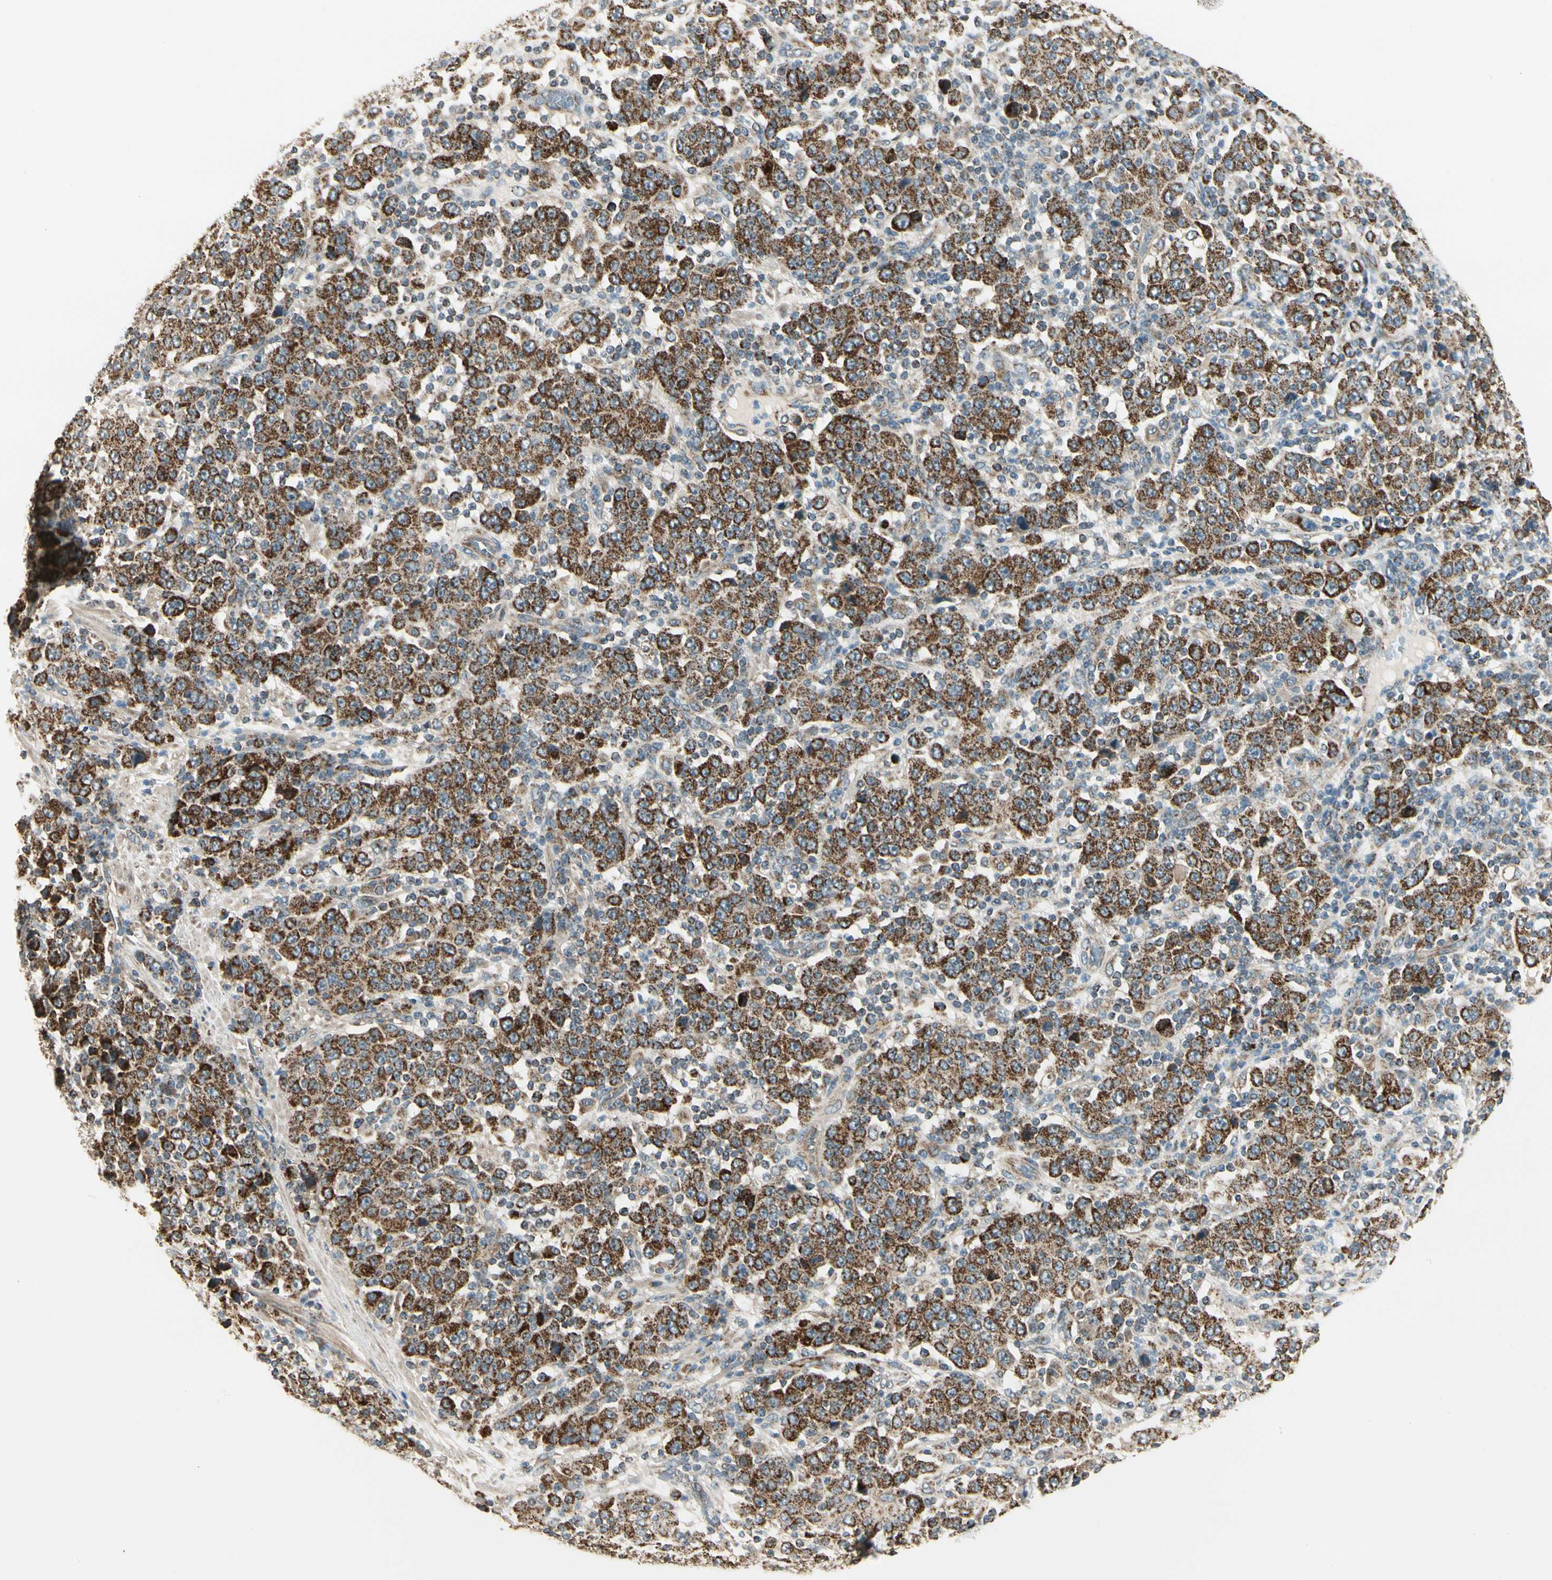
{"staining": {"intensity": "strong", "quantity": ">75%", "location": "cytoplasmic/membranous"}, "tissue": "stomach cancer", "cell_type": "Tumor cells", "image_type": "cancer", "snomed": [{"axis": "morphology", "description": "Normal tissue, NOS"}, {"axis": "morphology", "description": "Adenocarcinoma, NOS"}, {"axis": "topography", "description": "Stomach, upper"}, {"axis": "topography", "description": "Stomach"}], "caption": "Immunohistochemistry (IHC) micrograph of neoplastic tissue: stomach cancer stained using IHC demonstrates high levels of strong protein expression localized specifically in the cytoplasmic/membranous of tumor cells, appearing as a cytoplasmic/membranous brown color.", "gene": "EPHB3", "patient": {"sex": "male", "age": 59}}